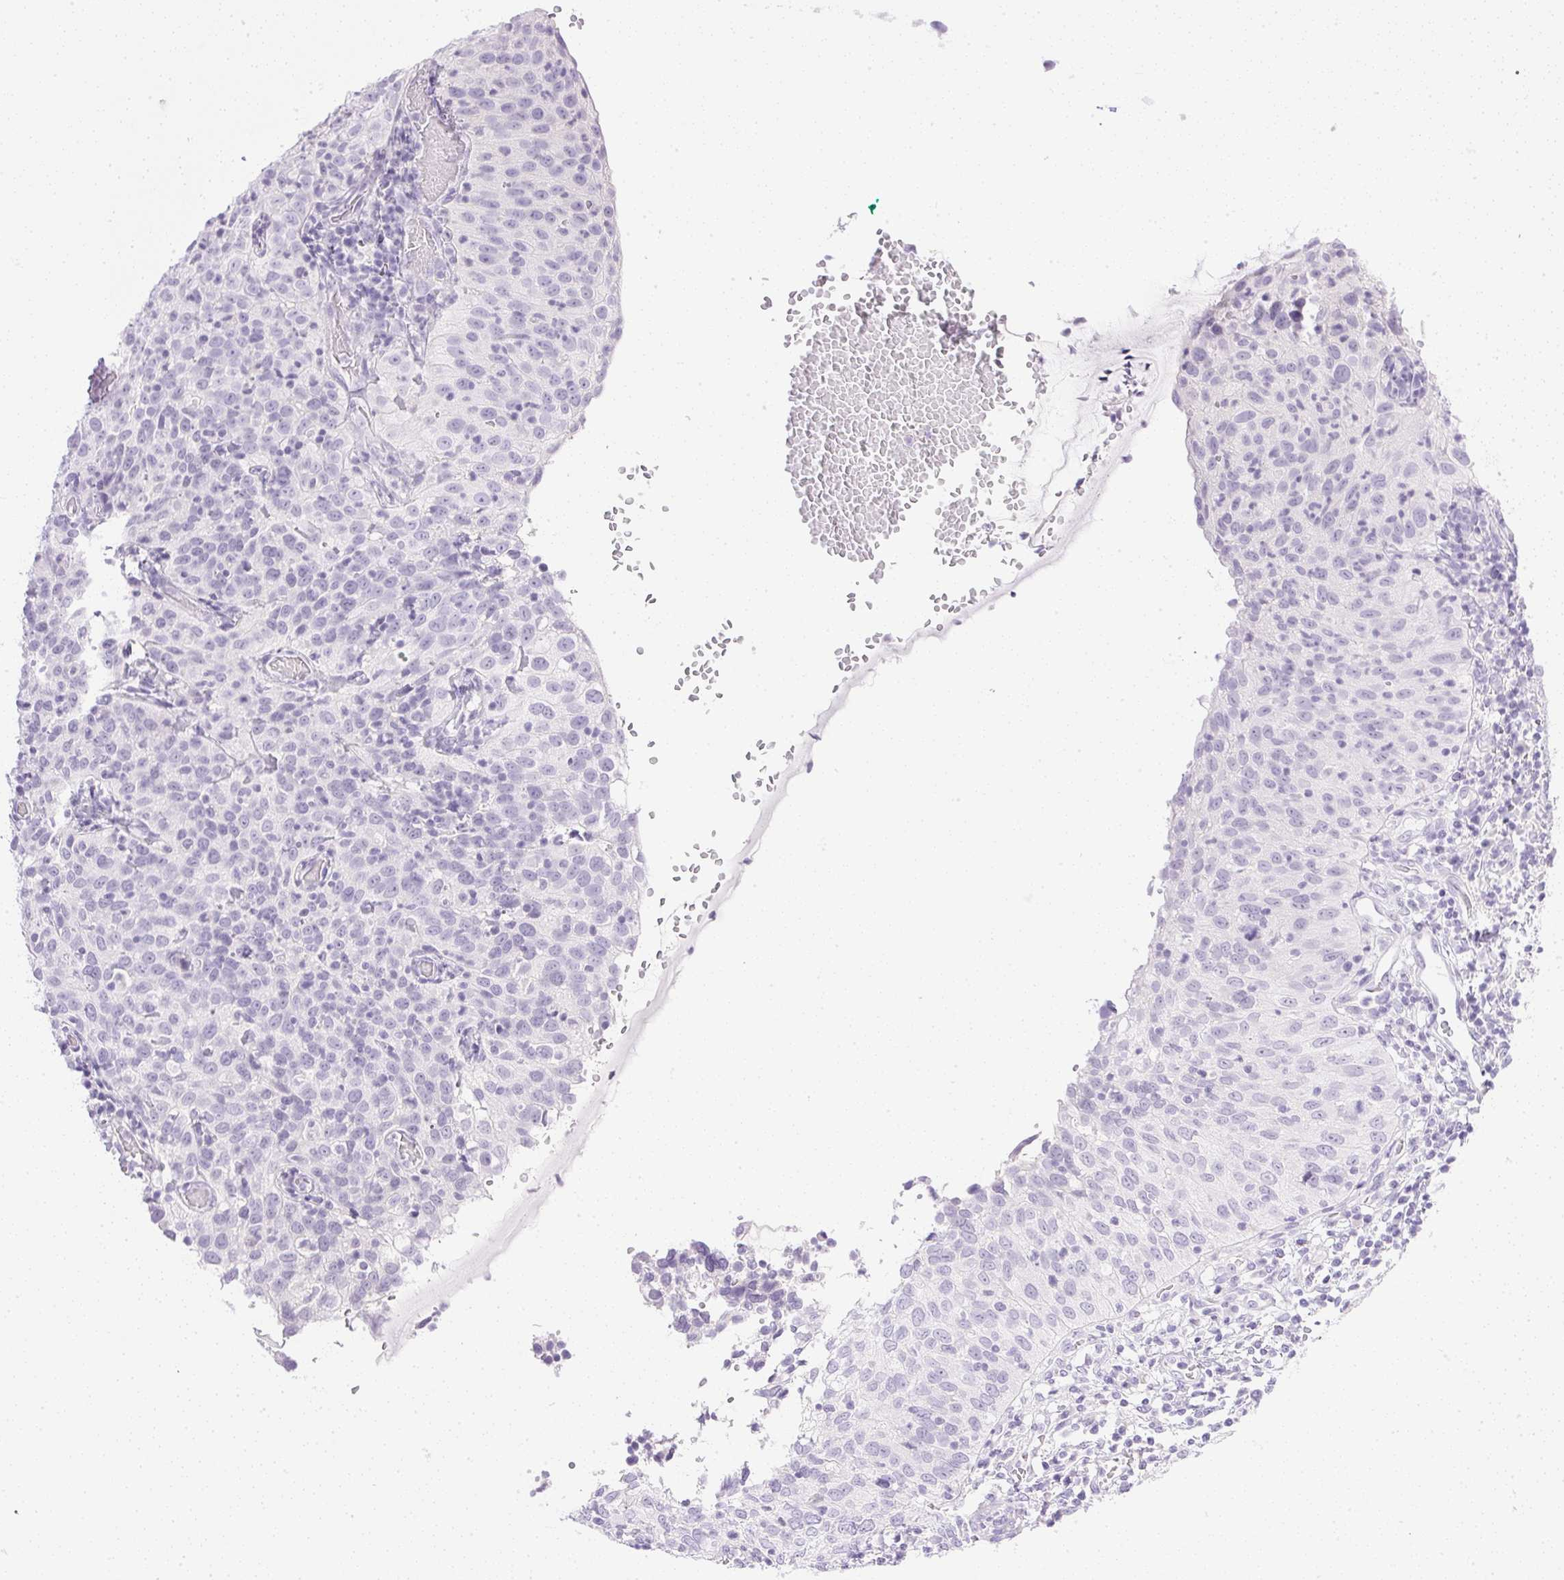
{"staining": {"intensity": "negative", "quantity": "none", "location": "none"}, "tissue": "cervical cancer", "cell_type": "Tumor cells", "image_type": "cancer", "snomed": [{"axis": "morphology", "description": "Squamous cell carcinoma, NOS"}, {"axis": "topography", "description": "Cervix"}], "caption": "Immunohistochemistry of human cervical squamous cell carcinoma shows no staining in tumor cells.", "gene": "CPB1", "patient": {"sex": "female", "age": 52}}